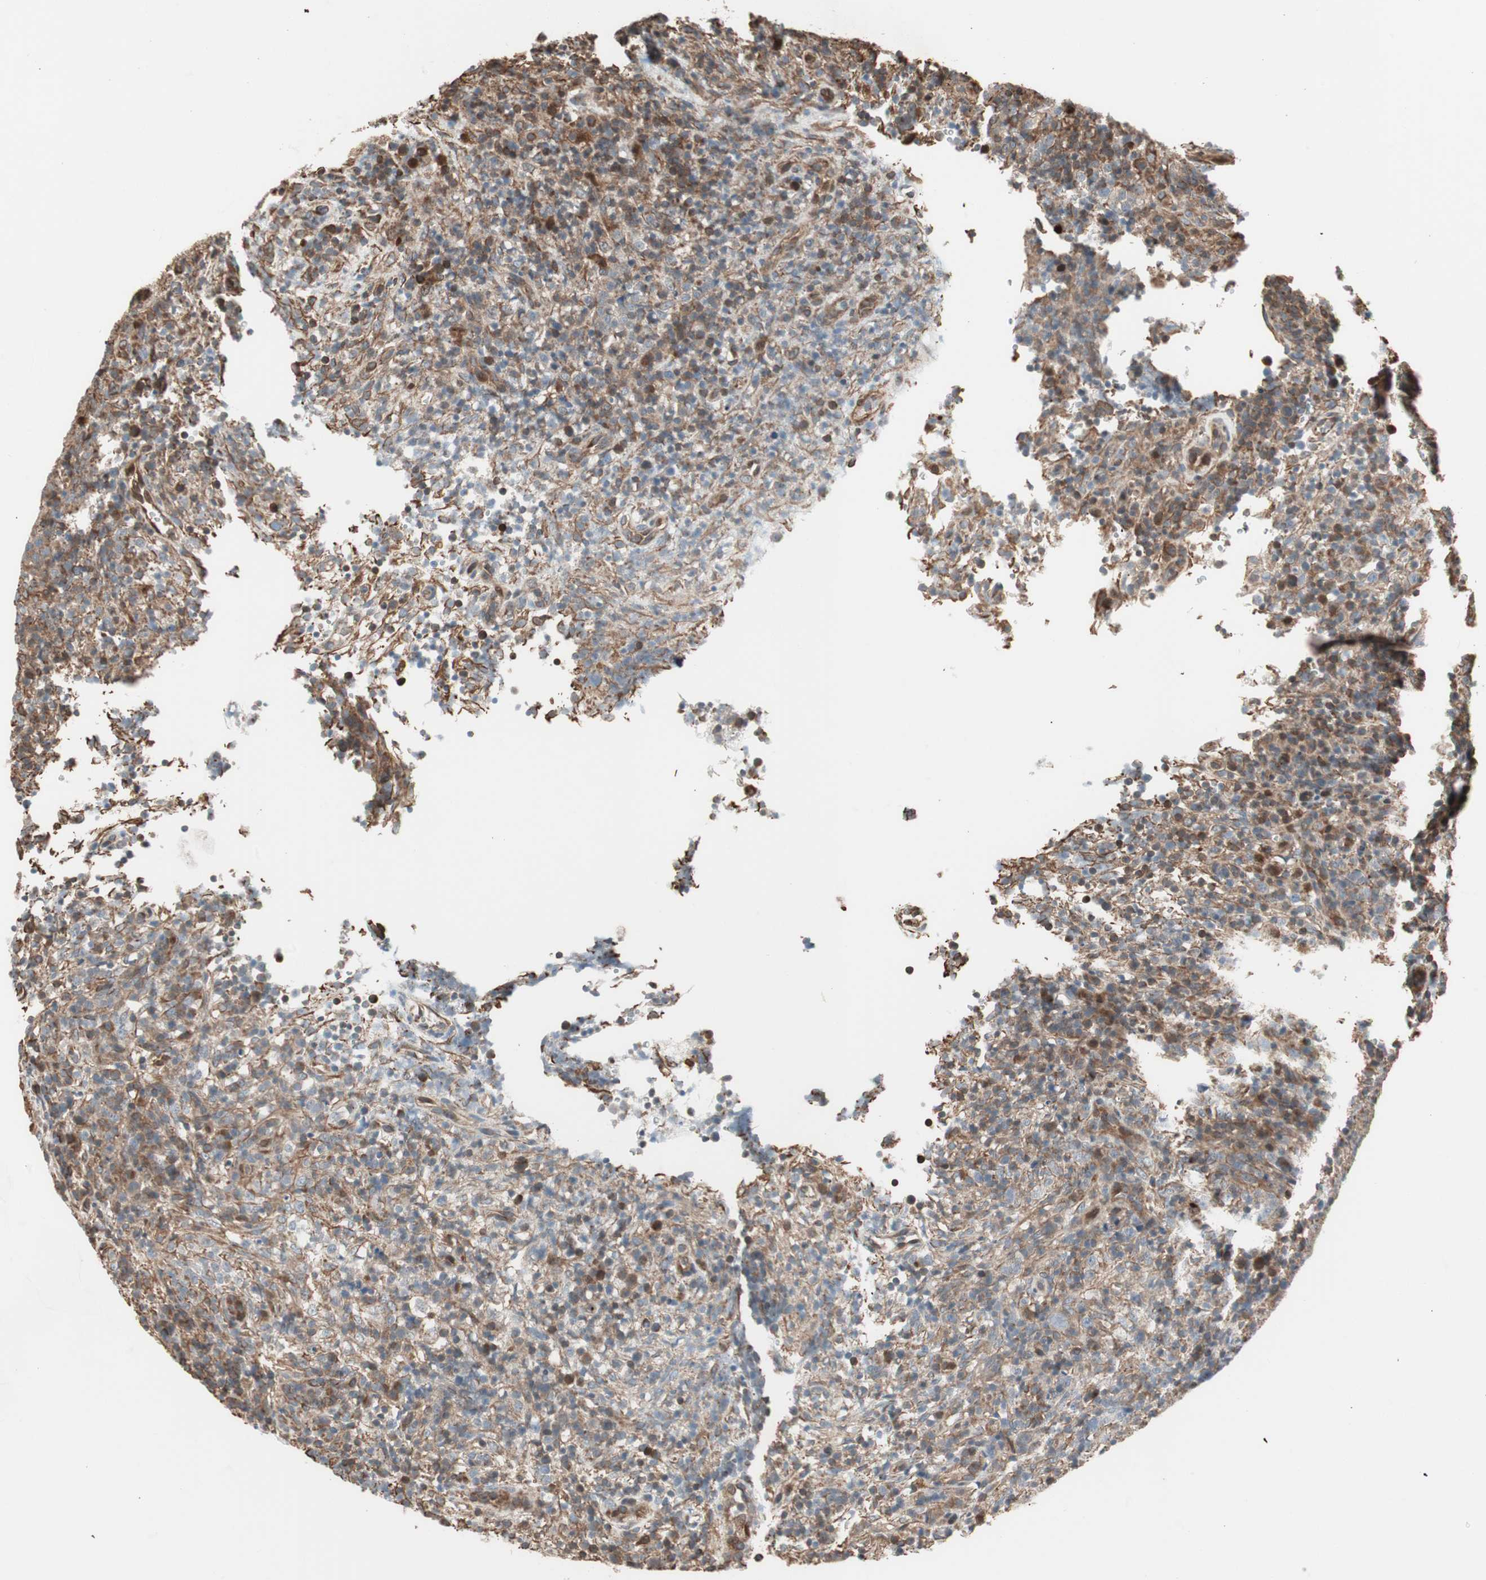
{"staining": {"intensity": "negative", "quantity": "none", "location": "none"}, "tissue": "lymphoma", "cell_type": "Tumor cells", "image_type": "cancer", "snomed": [{"axis": "morphology", "description": "Malignant lymphoma, non-Hodgkin's type, High grade"}, {"axis": "topography", "description": "Lymph node"}], "caption": "Image shows no protein positivity in tumor cells of high-grade malignant lymphoma, non-Hodgkin's type tissue.", "gene": "MAD2L2", "patient": {"sex": "female", "age": 76}}